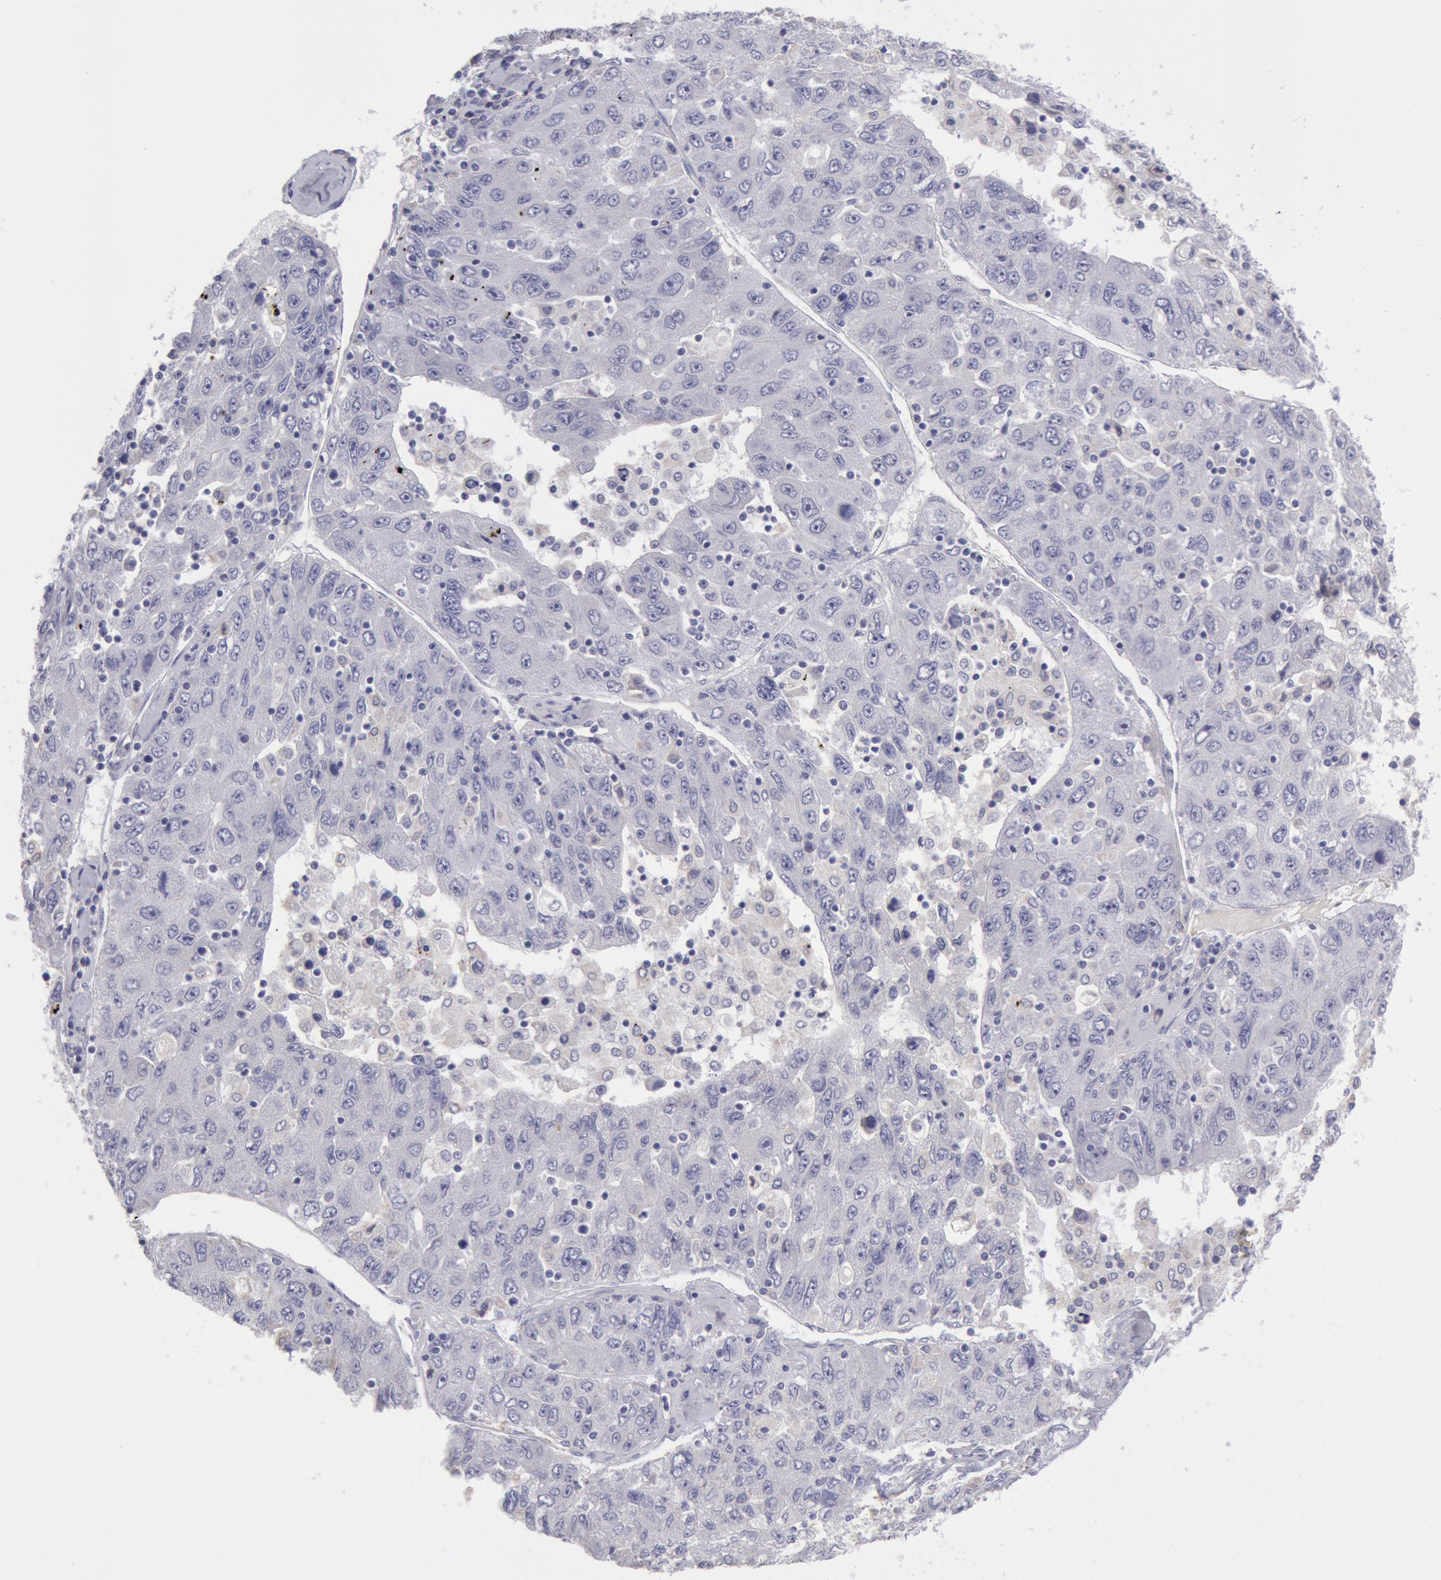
{"staining": {"intensity": "negative", "quantity": "none", "location": "none"}, "tissue": "liver cancer", "cell_type": "Tumor cells", "image_type": "cancer", "snomed": [{"axis": "morphology", "description": "Carcinoma, Hepatocellular, NOS"}, {"axis": "topography", "description": "Liver"}], "caption": "High power microscopy image of an immunohistochemistry (IHC) image of liver cancer (hepatocellular carcinoma), revealing no significant staining in tumor cells.", "gene": "MYH7", "patient": {"sex": "male", "age": 49}}